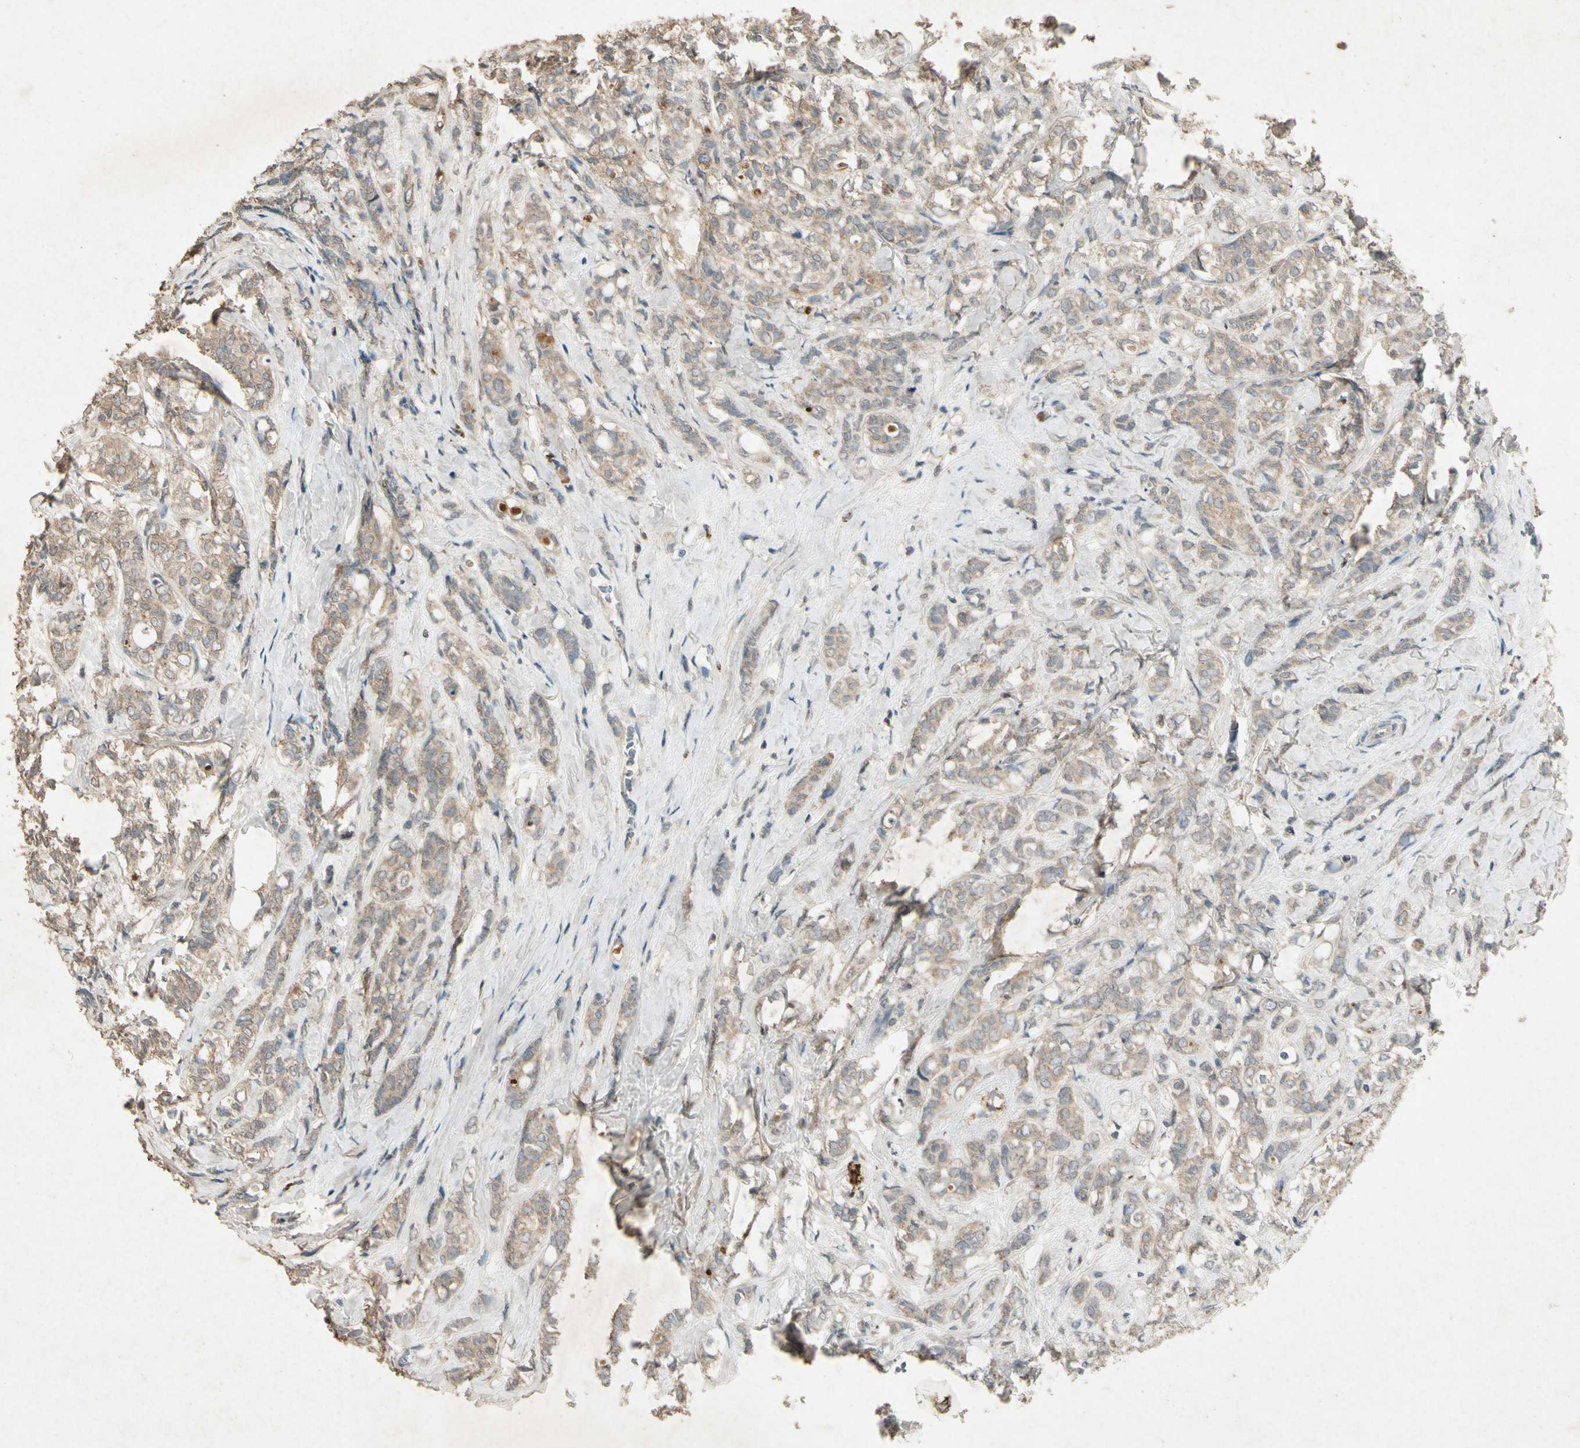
{"staining": {"intensity": "weak", "quantity": ">75%", "location": "cytoplasmic/membranous"}, "tissue": "breast cancer", "cell_type": "Tumor cells", "image_type": "cancer", "snomed": [{"axis": "morphology", "description": "Lobular carcinoma"}, {"axis": "topography", "description": "Breast"}], "caption": "Immunohistochemistry micrograph of neoplastic tissue: breast cancer (lobular carcinoma) stained using immunohistochemistry (IHC) exhibits low levels of weak protein expression localized specifically in the cytoplasmic/membranous of tumor cells, appearing as a cytoplasmic/membranous brown color.", "gene": "GPLD1", "patient": {"sex": "female", "age": 60}}